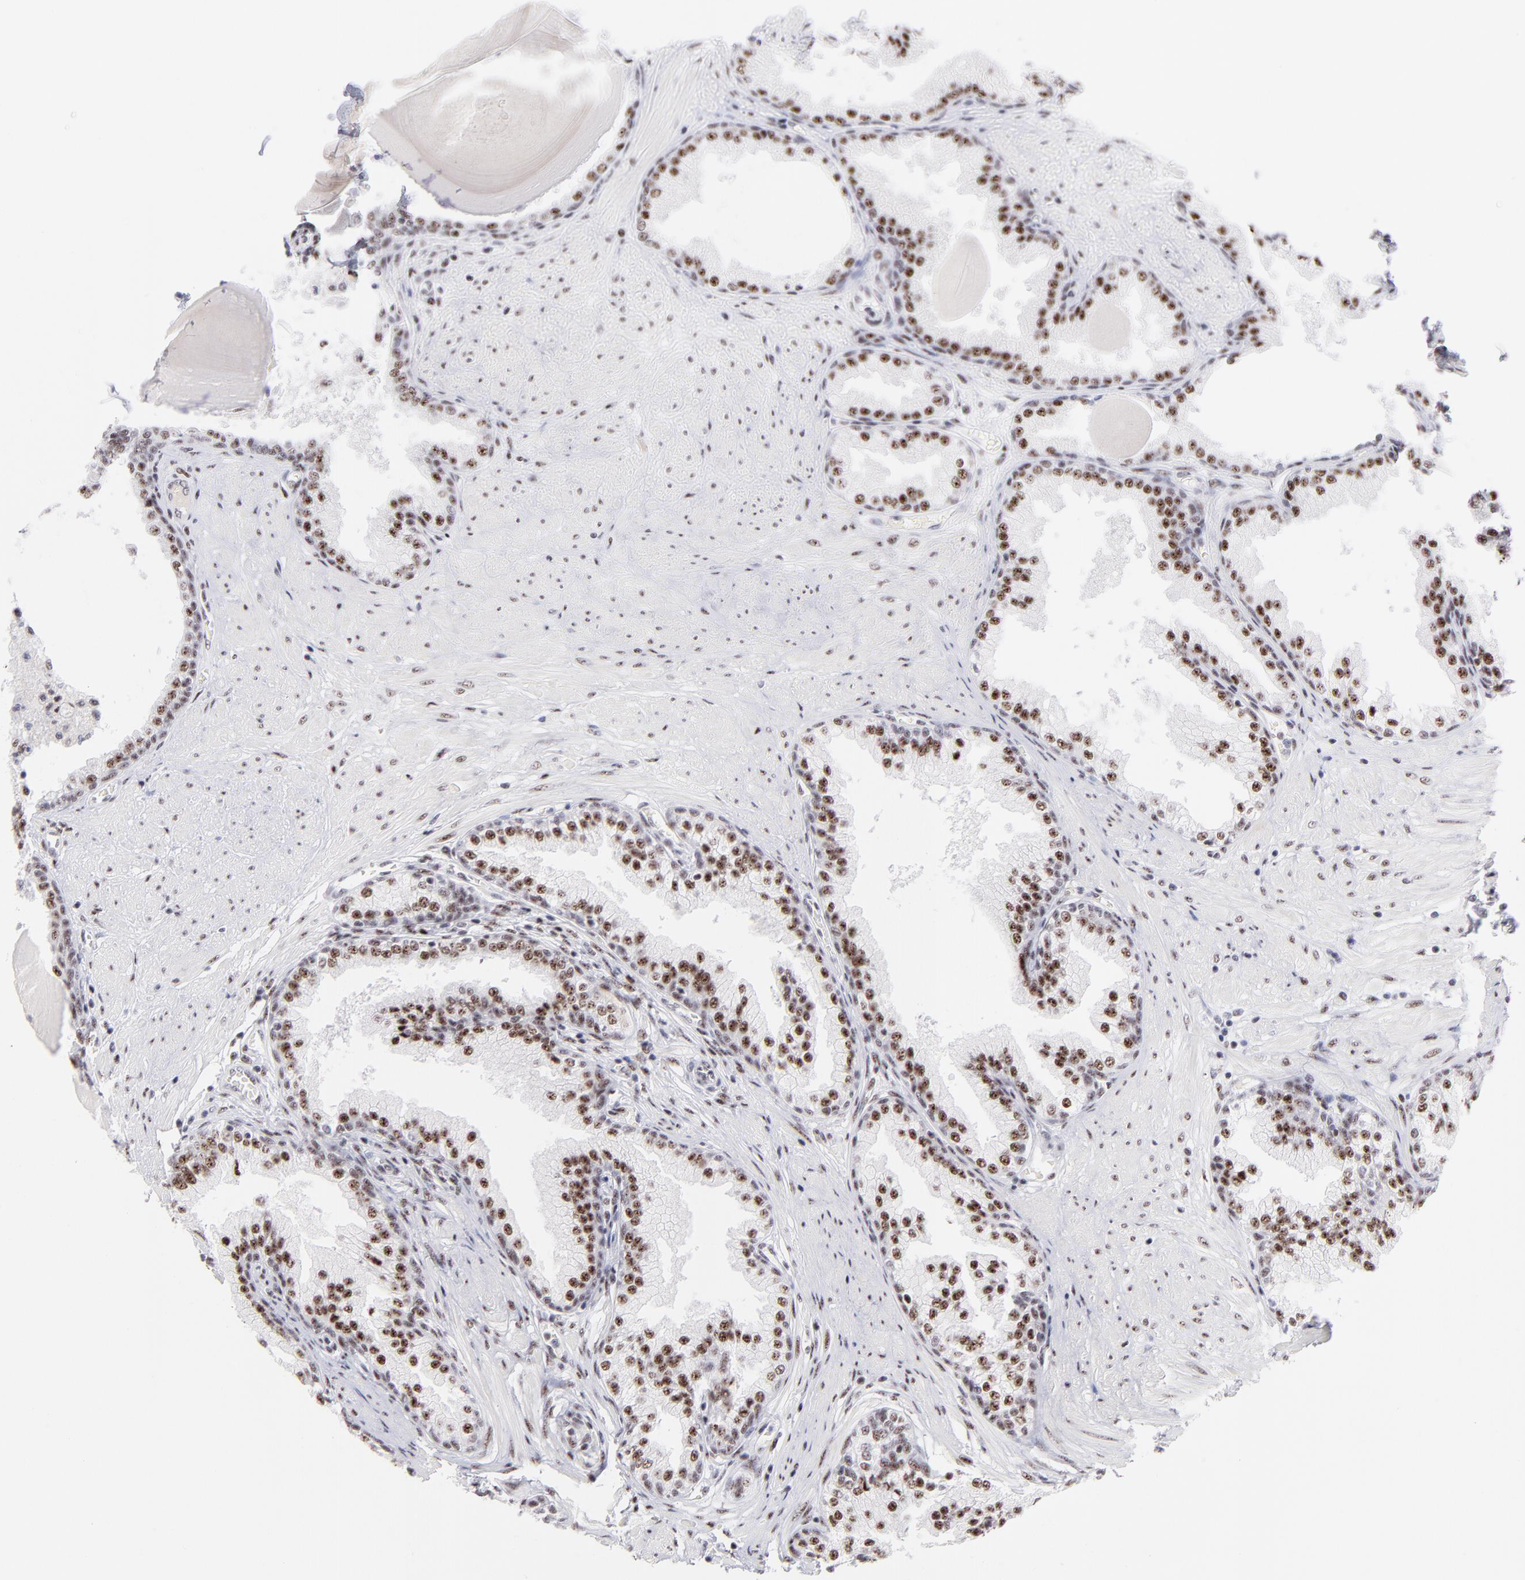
{"staining": {"intensity": "moderate", "quantity": ">75%", "location": "nuclear"}, "tissue": "prostate", "cell_type": "Glandular cells", "image_type": "normal", "snomed": [{"axis": "morphology", "description": "Normal tissue, NOS"}, {"axis": "topography", "description": "Prostate"}], "caption": "About >75% of glandular cells in normal prostate demonstrate moderate nuclear protein positivity as visualized by brown immunohistochemical staining.", "gene": "CDC25C", "patient": {"sex": "male", "age": 51}}